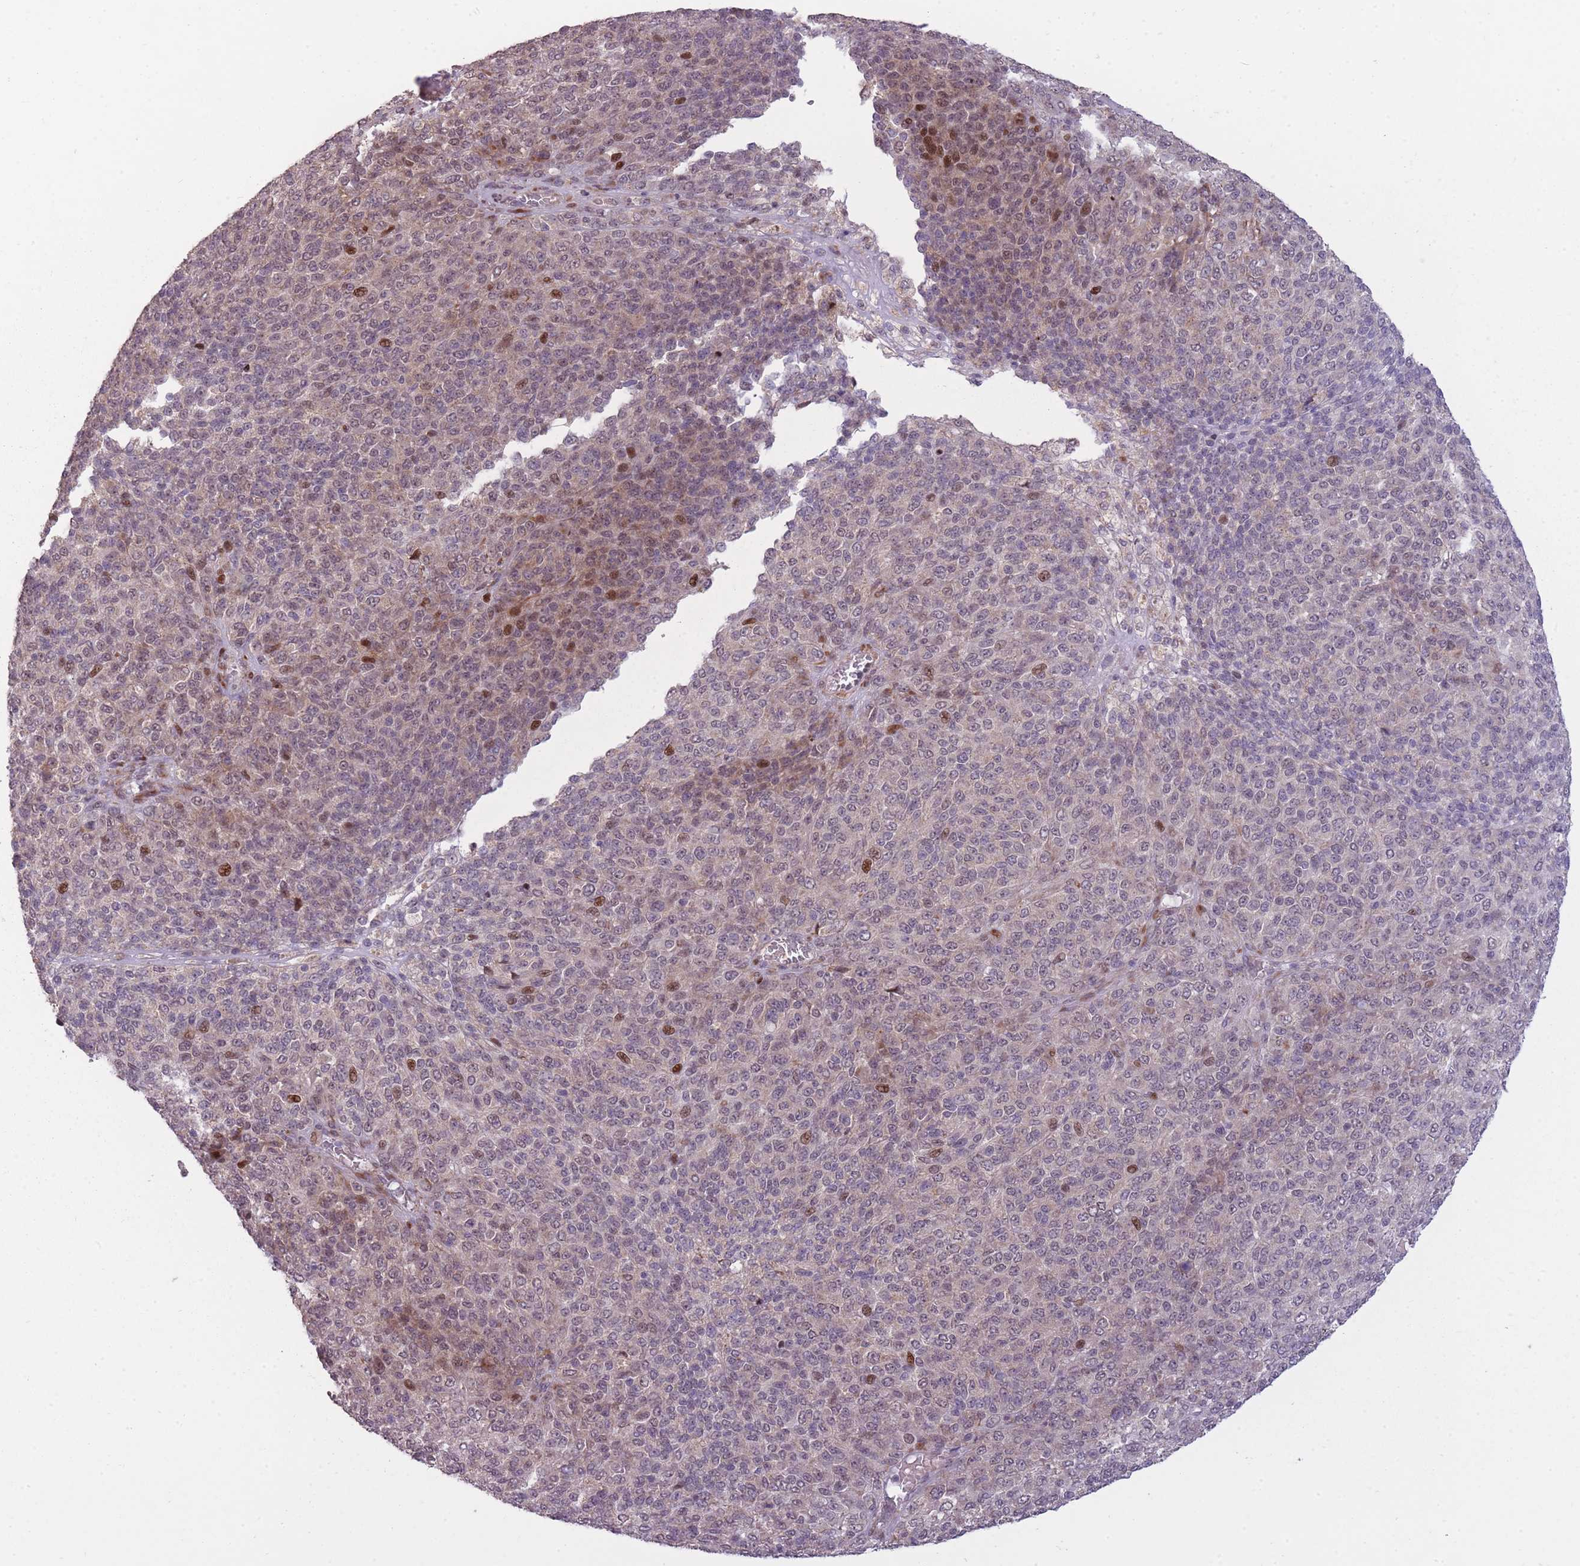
{"staining": {"intensity": "moderate", "quantity": "<25%", "location": "nuclear"}, "tissue": "melanoma", "cell_type": "Tumor cells", "image_type": "cancer", "snomed": [{"axis": "morphology", "description": "Malignant melanoma, Metastatic site"}, {"axis": "topography", "description": "Brain"}], "caption": "Human malignant melanoma (metastatic site) stained with a protein marker reveals moderate staining in tumor cells.", "gene": "LGALS9", "patient": {"sex": "female", "age": 56}}